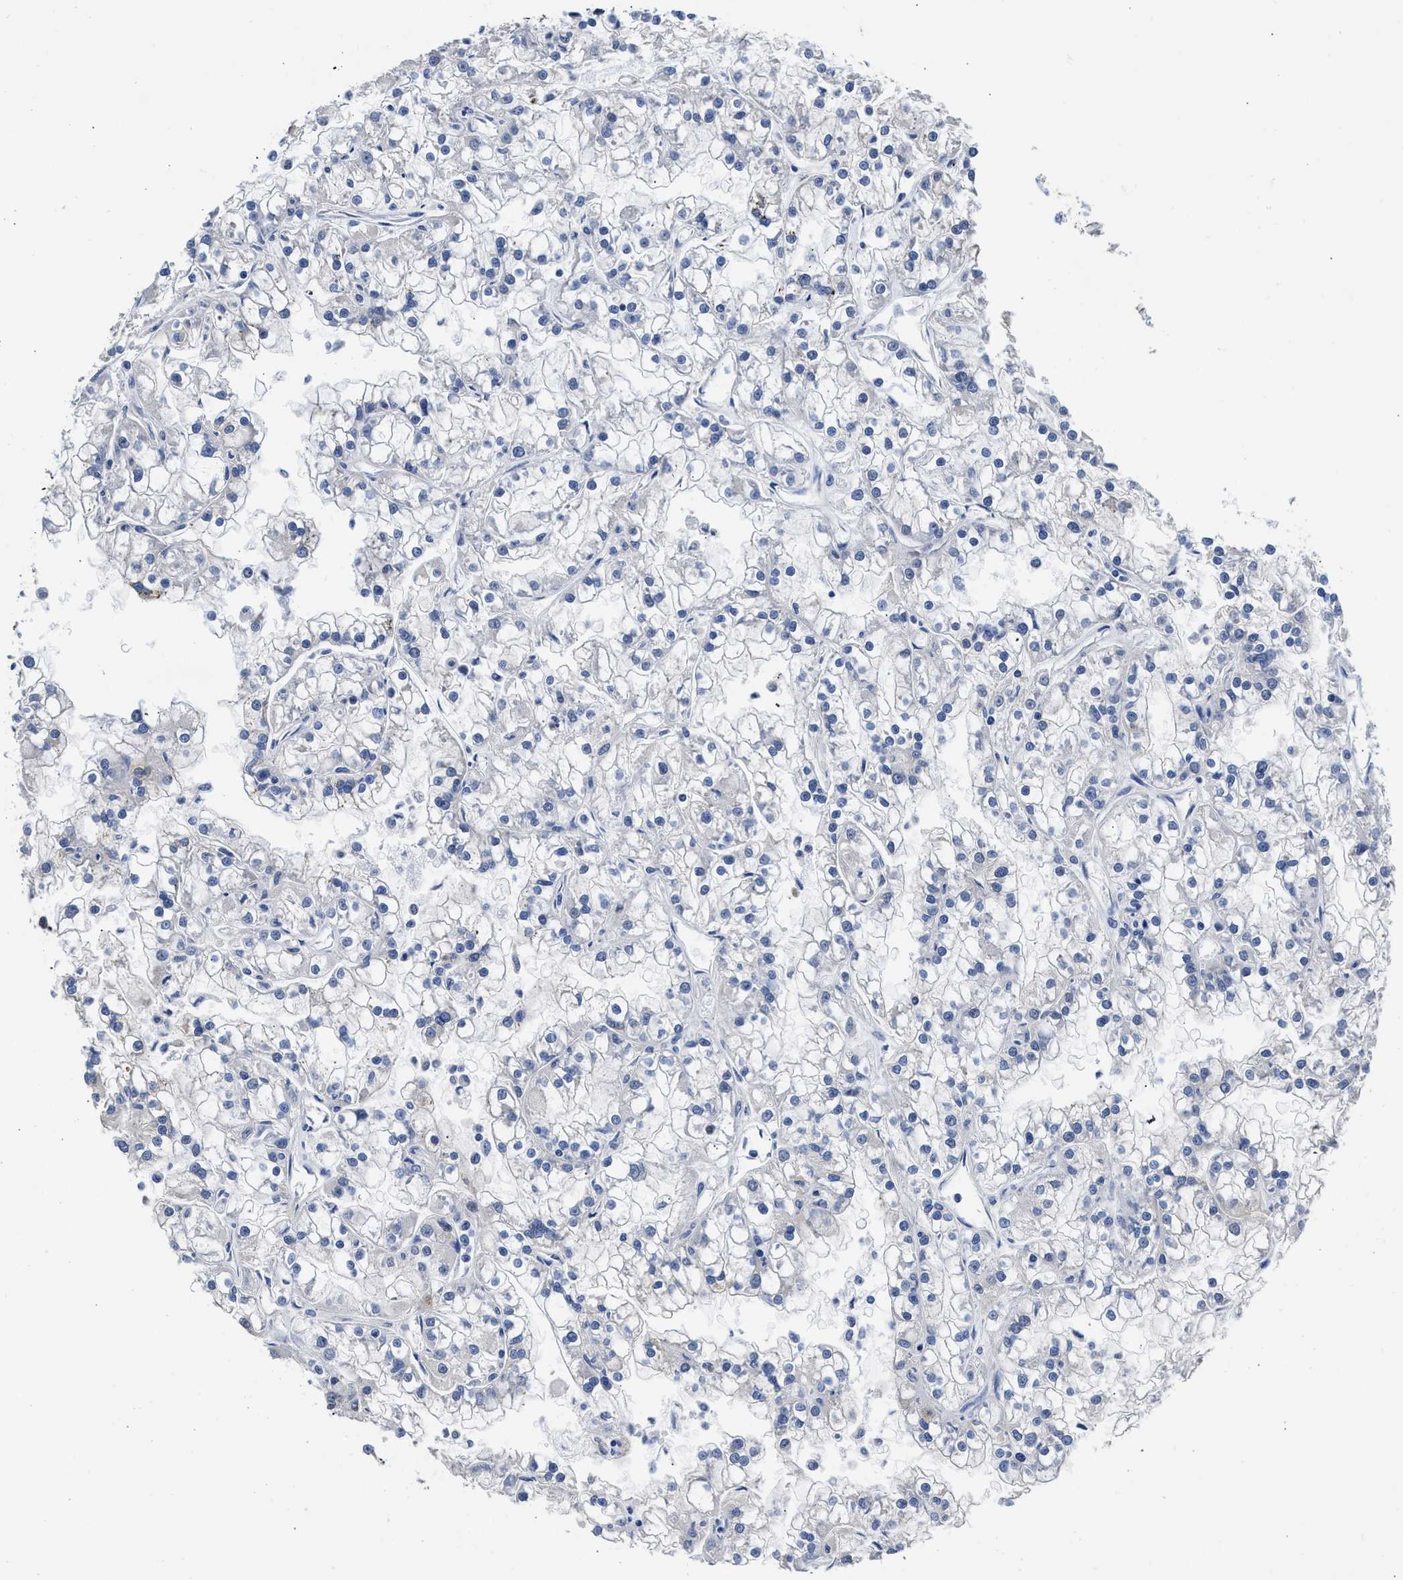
{"staining": {"intensity": "negative", "quantity": "none", "location": "none"}, "tissue": "renal cancer", "cell_type": "Tumor cells", "image_type": "cancer", "snomed": [{"axis": "morphology", "description": "Adenocarcinoma, NOS"}, {"axis": "topography", "description": "Kidney"}], "caption": "Renal cancer was stained to show a protein in brown. There is no significant staining in tumor cells.", "gene": "XPO5", "patient": {"sex": "female", "age": 52}}